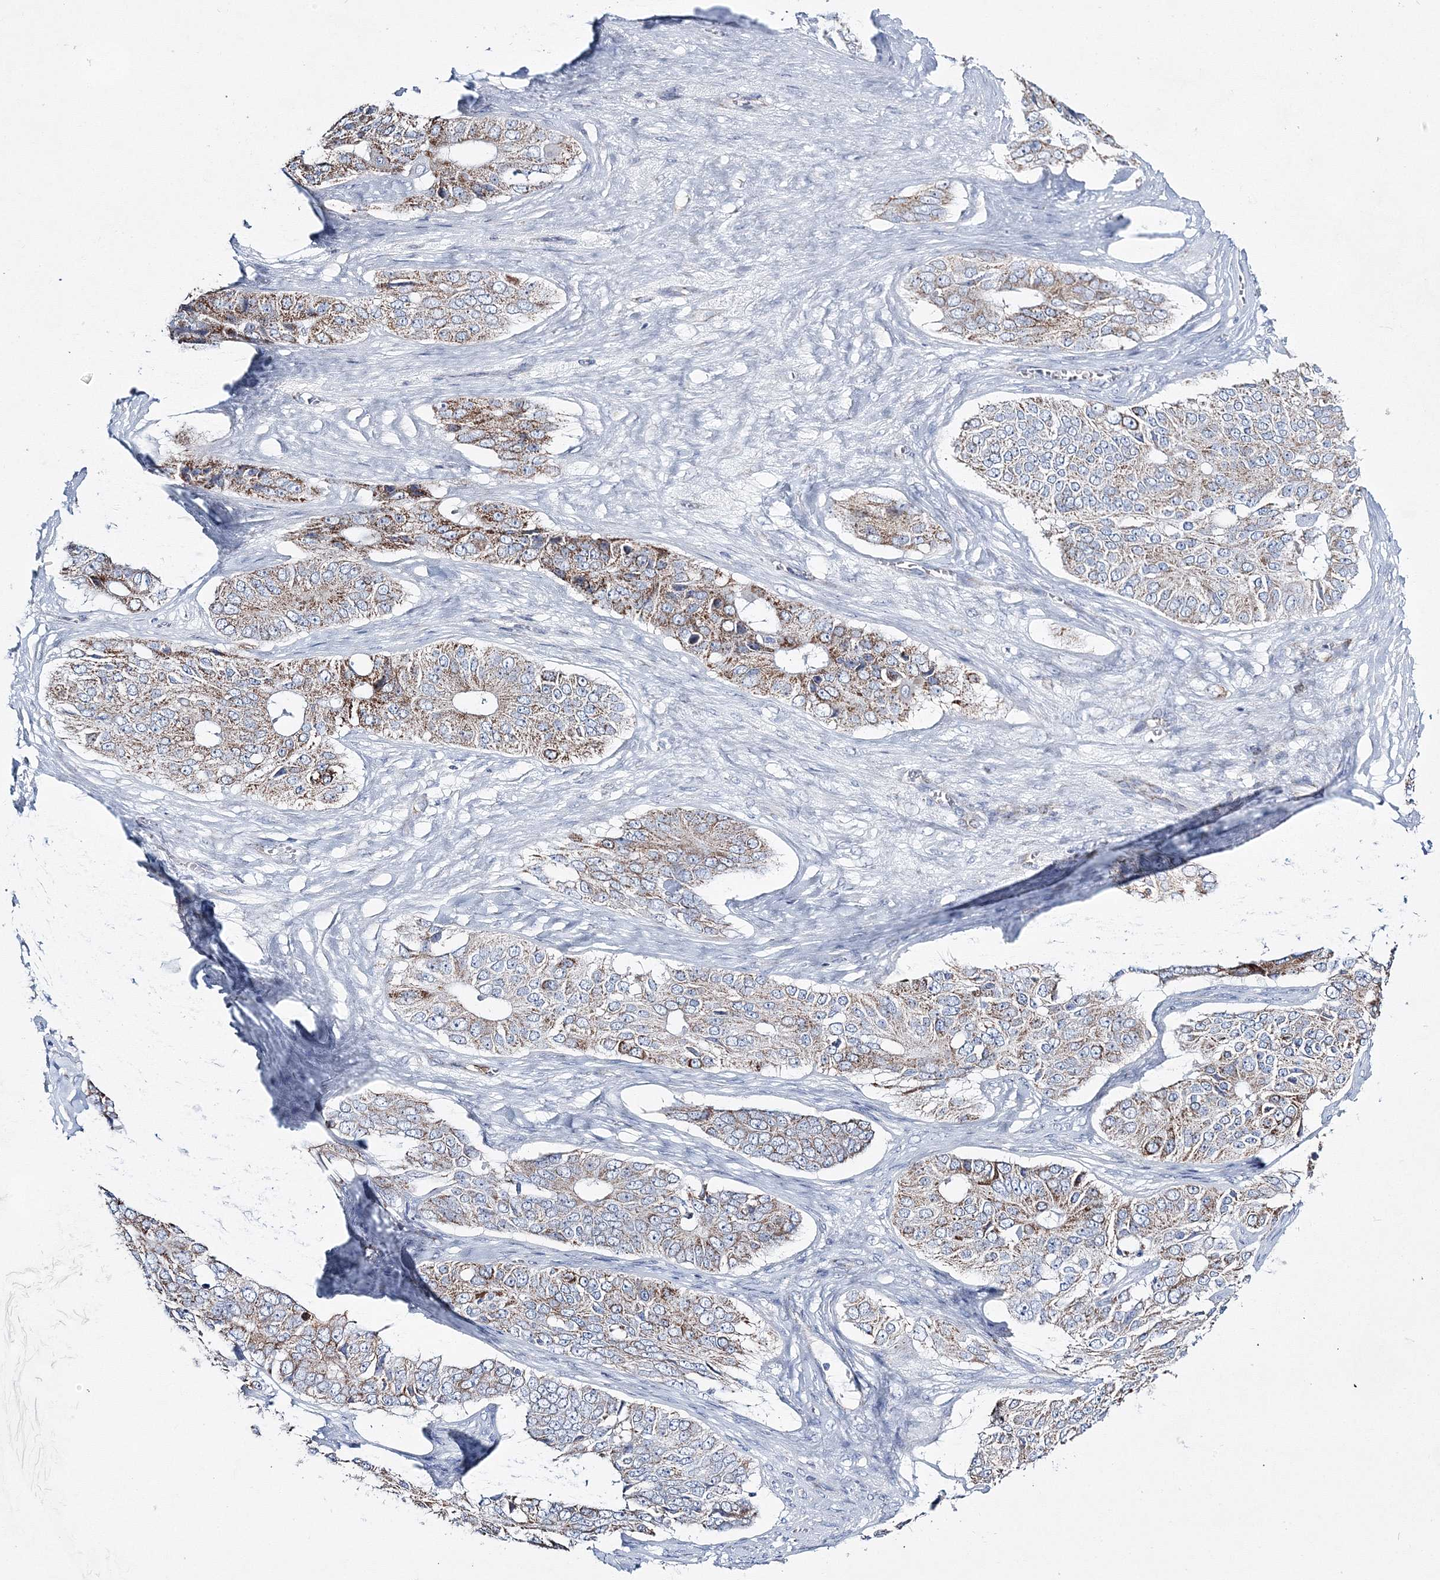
{"staining": {"intensity": "moderate", "quantity": ">75%", "location": "cytoplasmic/membranous"}, "tissue": "ovarian cancer", "cell_type": "Tumor cells", "image_type": "cancer", "snomed": [{"axis": "morphology", "description": "Carcinoma, endometroid"}, {"axis": "topography", "description": "Ovary"}], "caption": "The micrograph displays a brown stain indicating the presence of a protein in the cytoplasmic/membranous of tumor cells in ovarian cancer.", "gene": "HIBCH", "patient": {"sex": "female", "age": 51}}